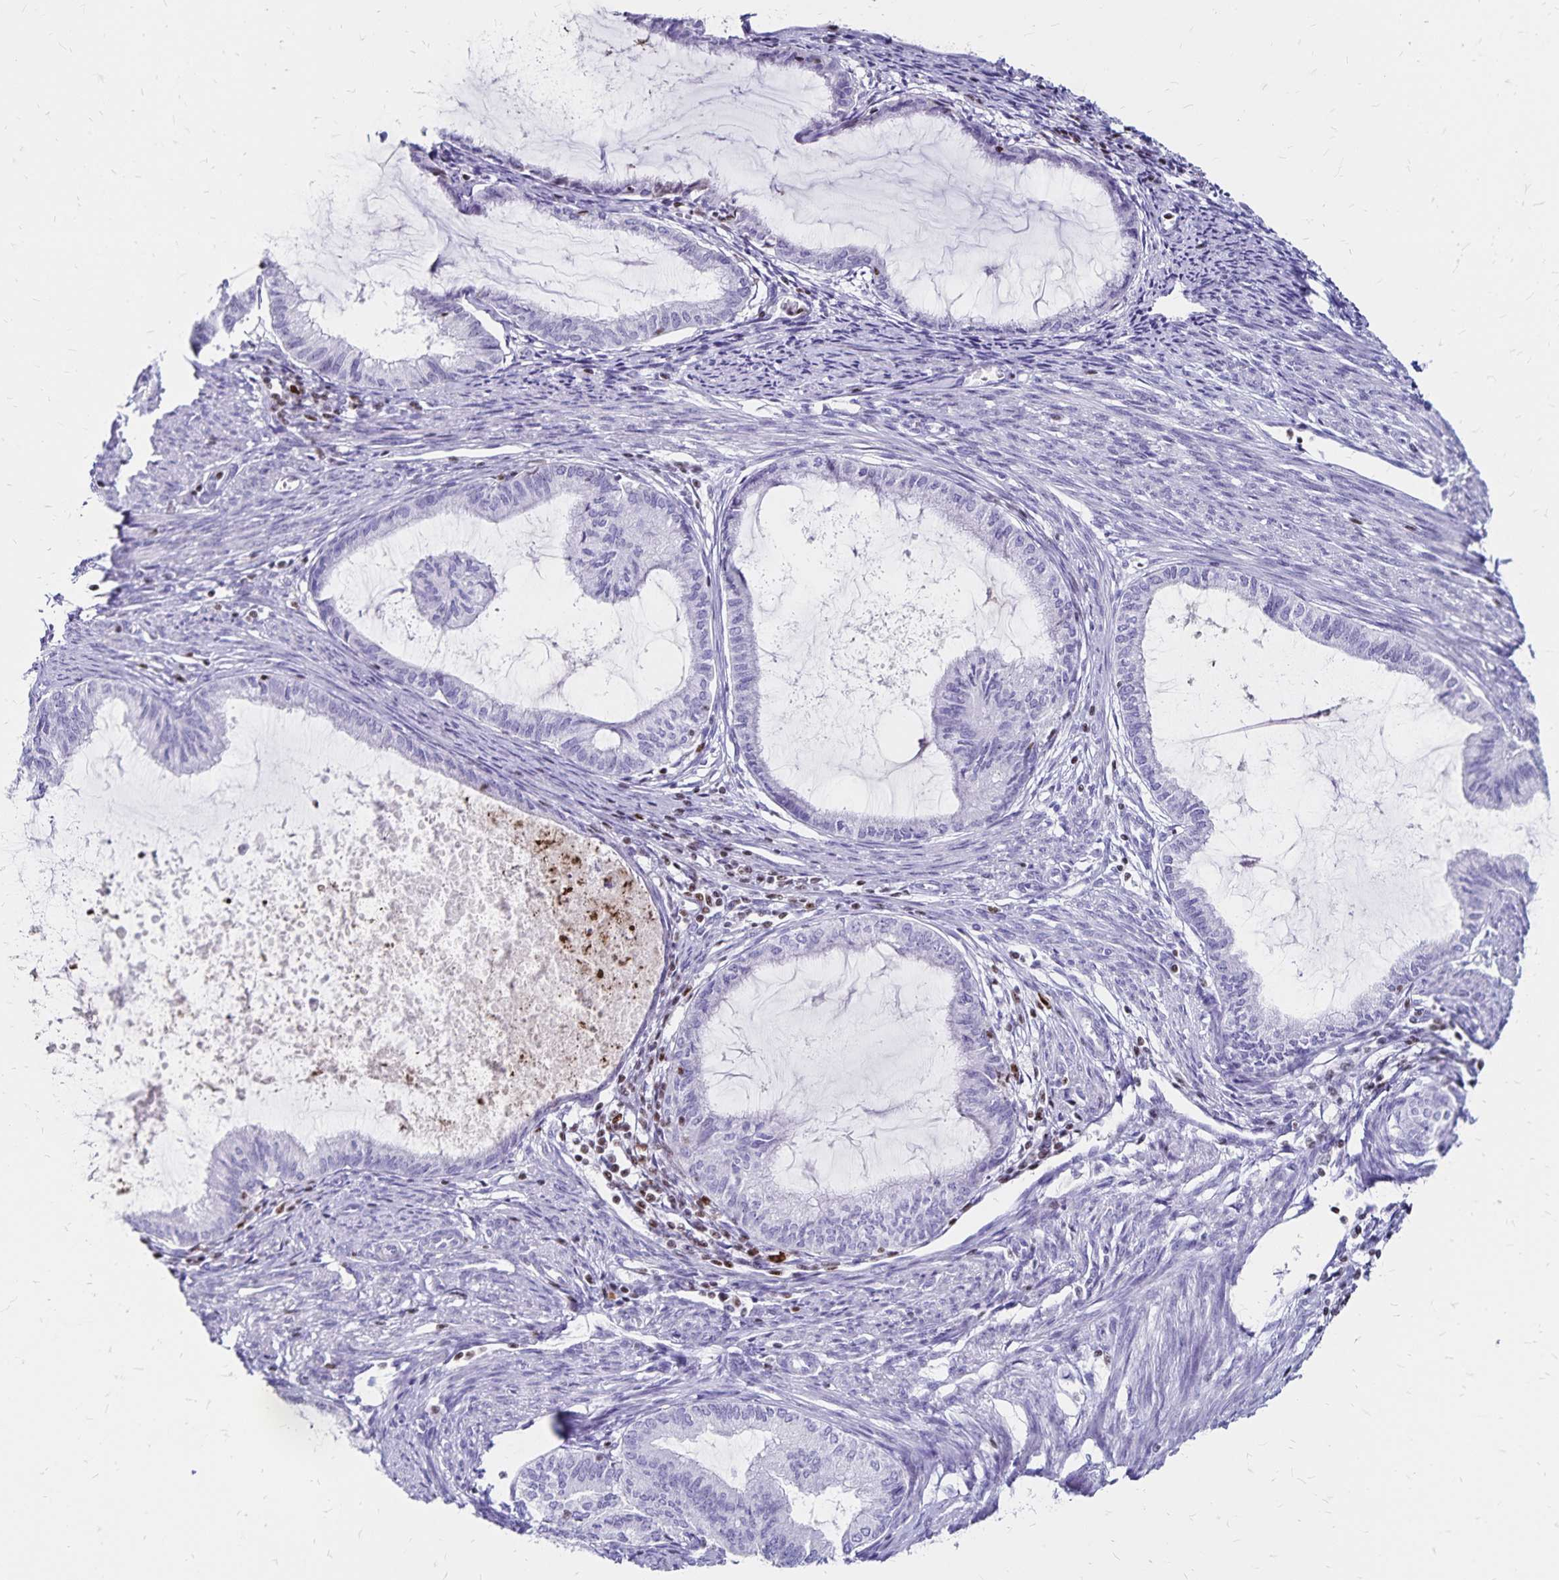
{"staining": {"intensity": "negative", "quantity": "none", "location": "none"}, "tissue": "endometrial cancer", "cell_type": "Tumor cells", "image_type": "cancer", "snomed": [{"axis": "morphology", "description": "Adenocarcinoma, NOS"}, {"axis": "topography", "description": "Endometrium"}], "caption": "Immunohistochemistry (IHC) photomicrograph of human endometrial cancer stained for a protein (brown), which displays no staining in tumor cells.", "gene": "IKZF1", "patient": {"sex": "female", "age": 86}}